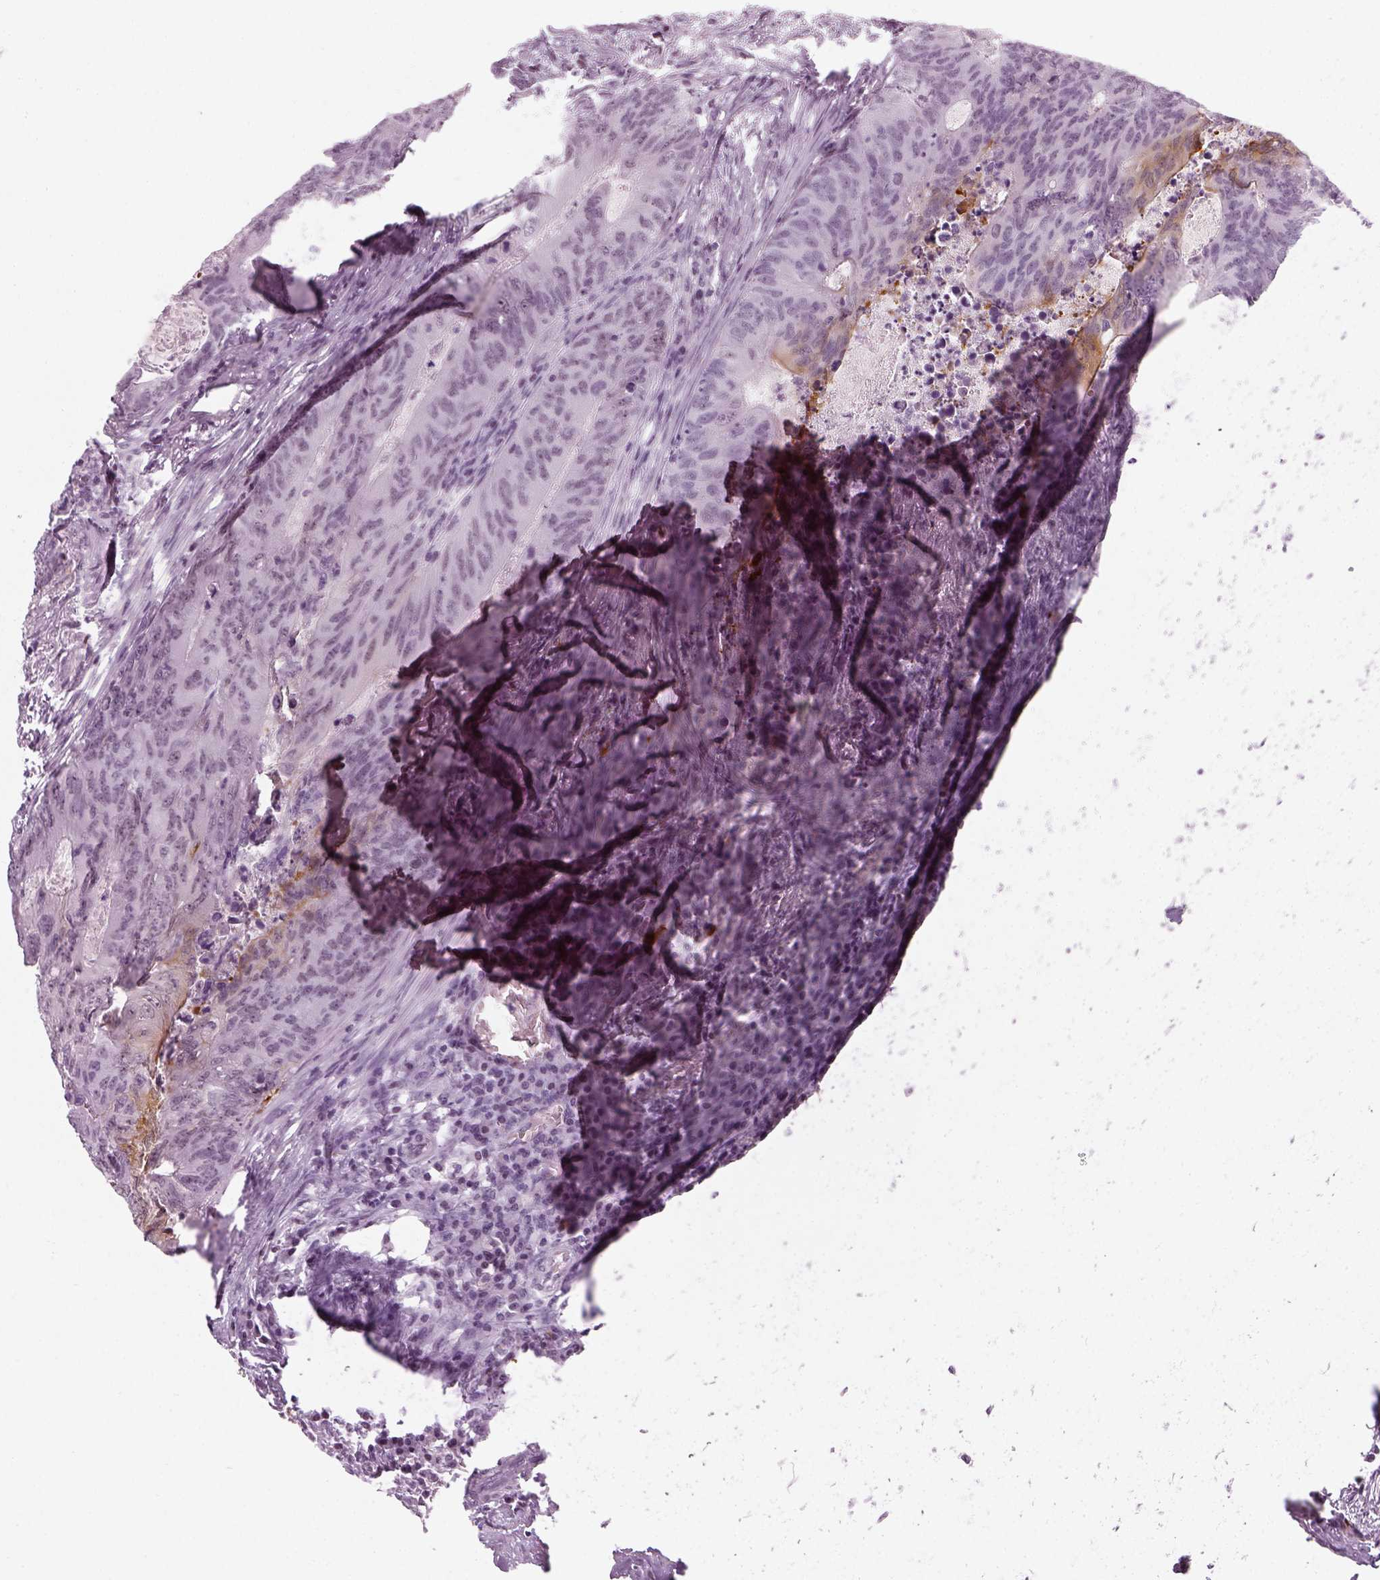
{"staining": {"intensity": "negative", "quantity": "none", "location": "none"}, "tissue": "colorectal cancer", "cell_type": "Tumor cells", "image_type": "cancer", "snomed": [{"axis": "morphology", "description": "Adenocarcinoma, NOS"}, {"axis": "topography", "description": "Colon"}], "caption": "This photomicrograph is of adenocarcinoma (colorectal) stained with IHC to label a protein in brown with the nuclei are counter-stained blue. There is no positivity in tumor cells.", "gene": "KCNG2", "patient": {"sex": "male", "age": 67}}